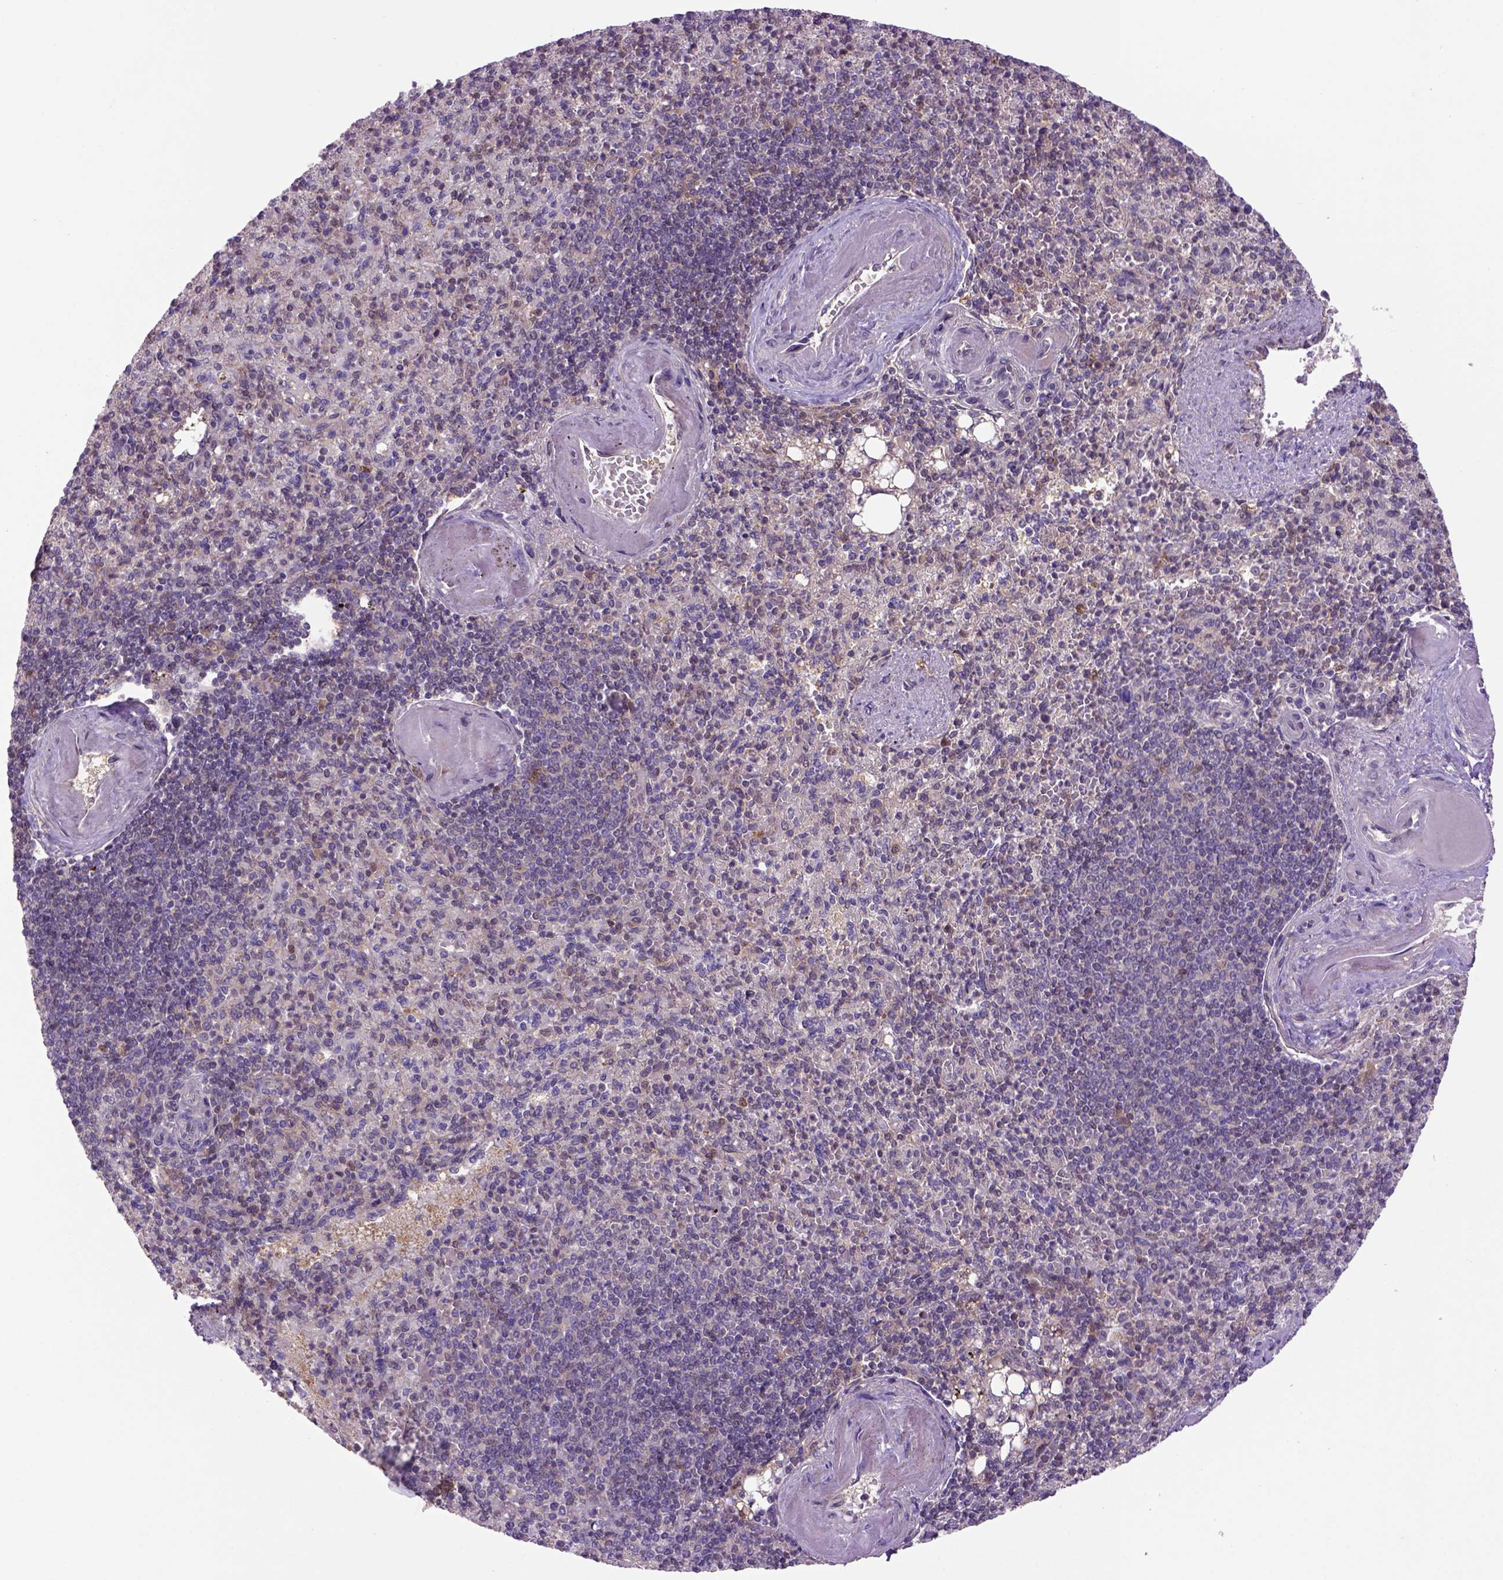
{"staining": {"intensity": "strong", "quantity": "<25%", "location": "cytoplasmic/membranous"}, "tissue": "spleen", "cell_type": "Cells in red pulp", "image_type": "normal", "snomed": [{"axis": "morphology", "description": "Normal tissue, NOS"}, {"axis": "topography", "description": "Spleen"}], "caption": "Normal spleen shows strong cytoplasmic/membranous staining in approximately <25% of cells in red pulp (brown staining indicates protein expression, while blue staining denotes nuclei)..", "gene": "HSPBP1", "patient": {"sex": "female", "age": 74}}